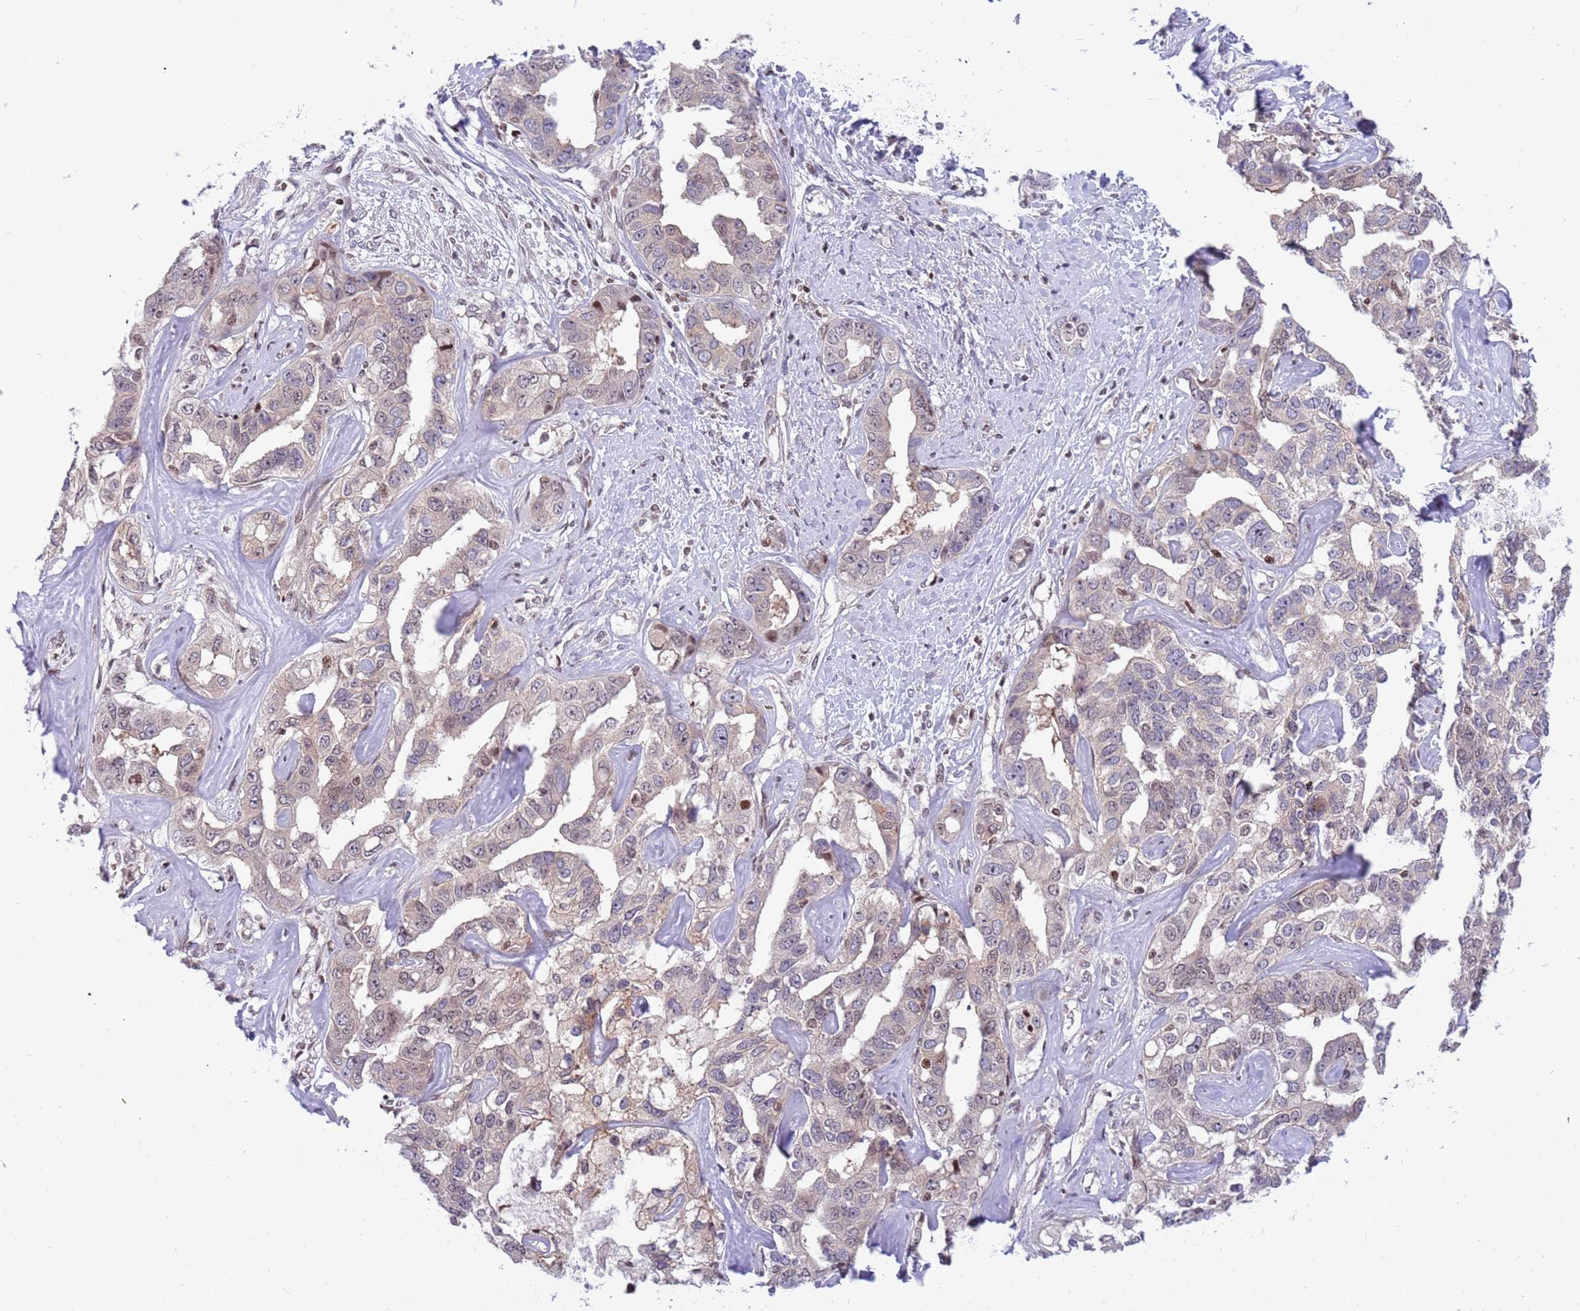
{"staining": {"intensity": "weak", "quantity": "<25%", "location": "nuclear"}, "tissue": "liver cancer", "cell_type": "Tumor cells", "image_type": "cancer", "snomed": [{"axis": "morphology", "description": "Cholangiocarcinoma"}, {"axis": "topography", "description": "Liver"}], "caption": "Tumor cells are negative for brown protein staining in liver cholangiocarcinoma. (Brightfield microscopy of DAB (3,3'-diaminobenzidine) immunohistochemistry at high magnification).", "gene": "ARHGEF5", "patient": {"sex": "male", "age": 59}}